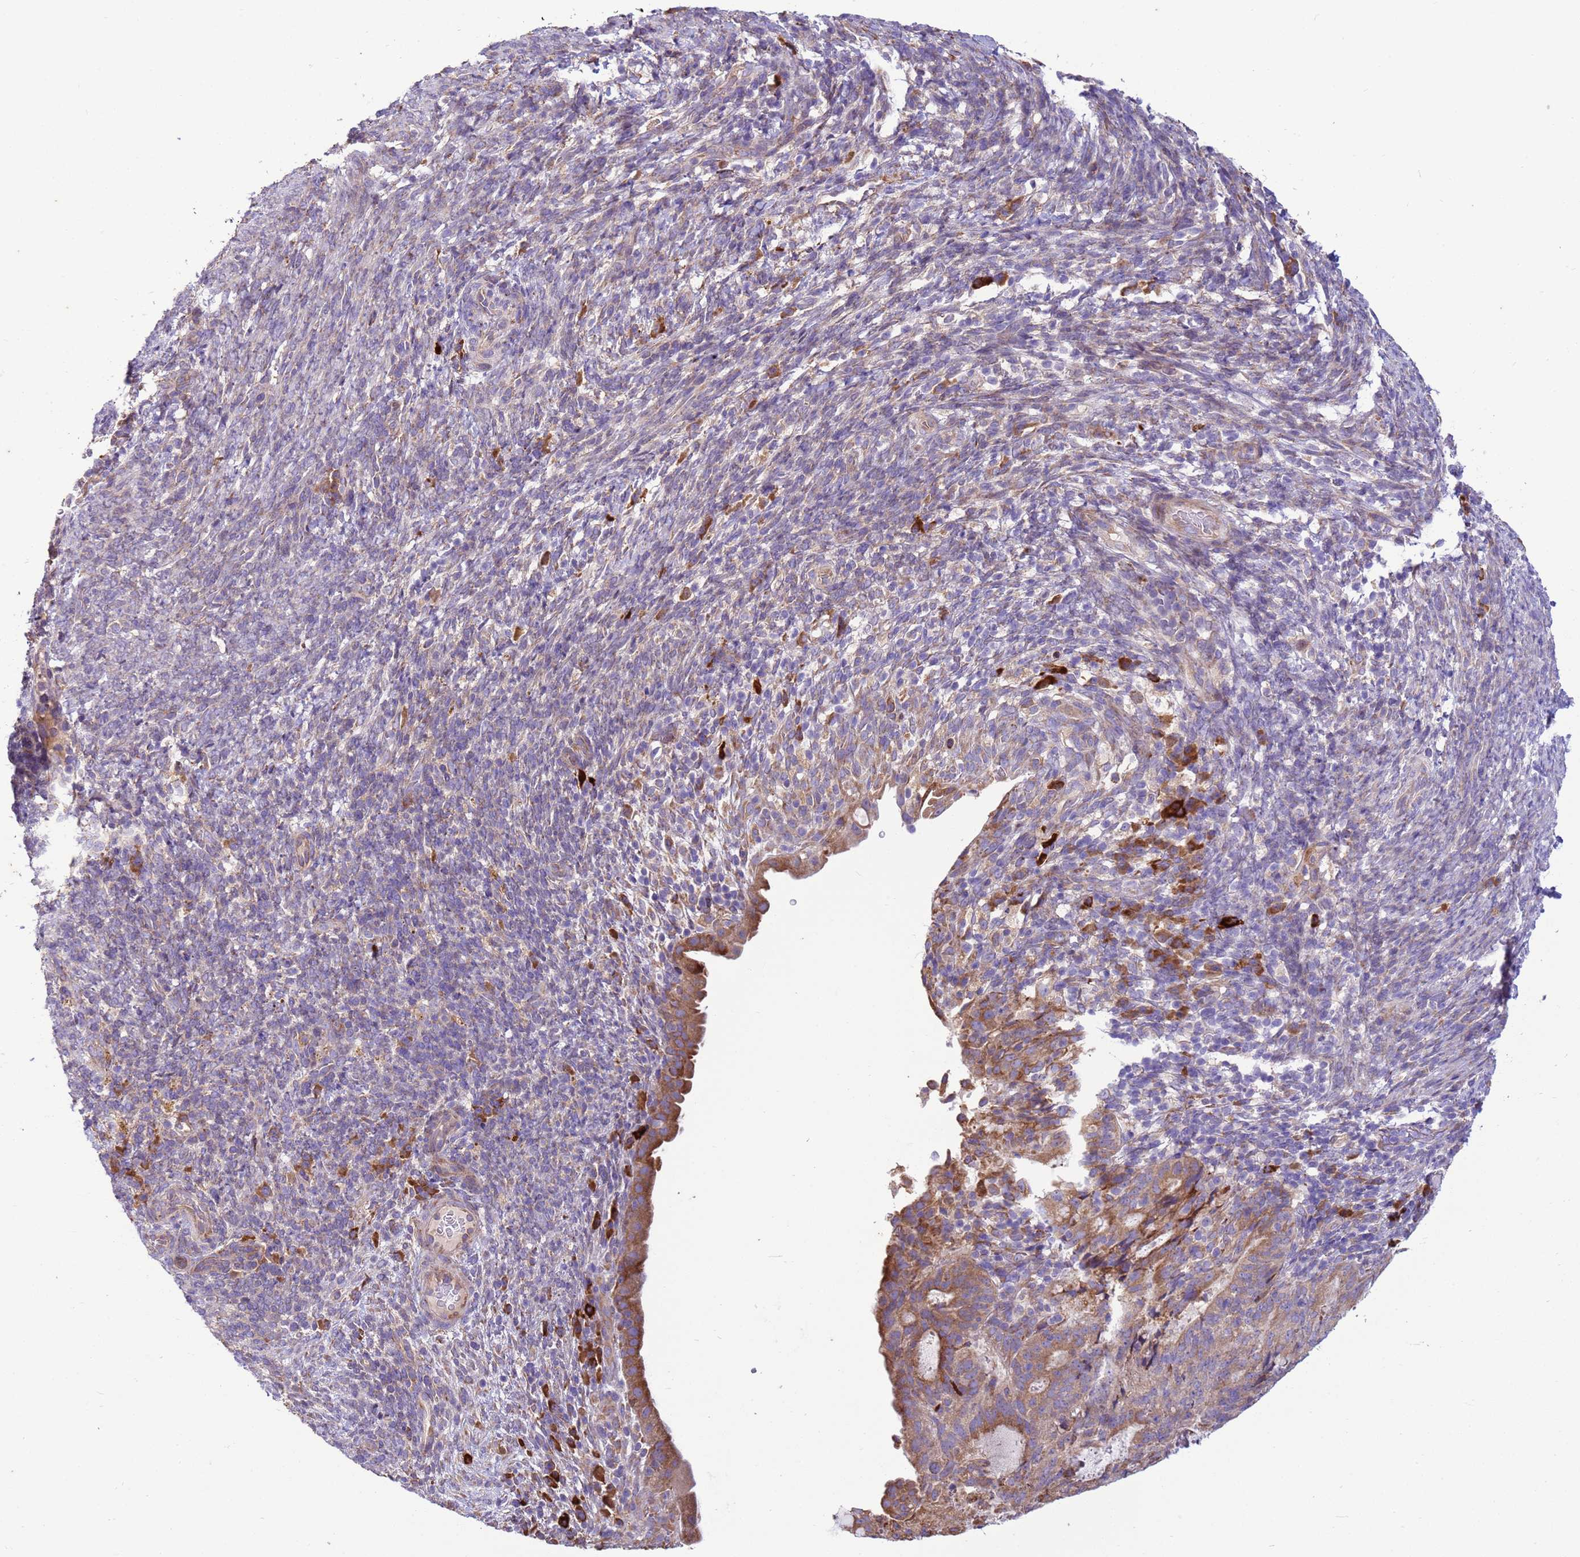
{"staining": {"intensity": "moderate", "quantity": ">75%", "location": "cytoplasmic/membranous"}, "tissue": "endometrial cancer", "cell_type": "Tumor cells", "image_type": "cancer", "snomed": [{"axis": "morphology", "description": "Adenocarcinoma, NOS"}, {"axis": "topography", "description": "Endometrium"}], "caption": "Immunohistochemistry histopathology image of neoplastic tissue: adenocarcinoma (endometrial) stained using immunohistochemistry (IHC) exhibits medium levels of moderate protein expression localized specifically in the cytoplasmic/membranous of tumor cells, appearing as a cytoplasmic/membranous brown color.", "gene": "THAP5", "patient": {"sex": "female", "age": 70}}